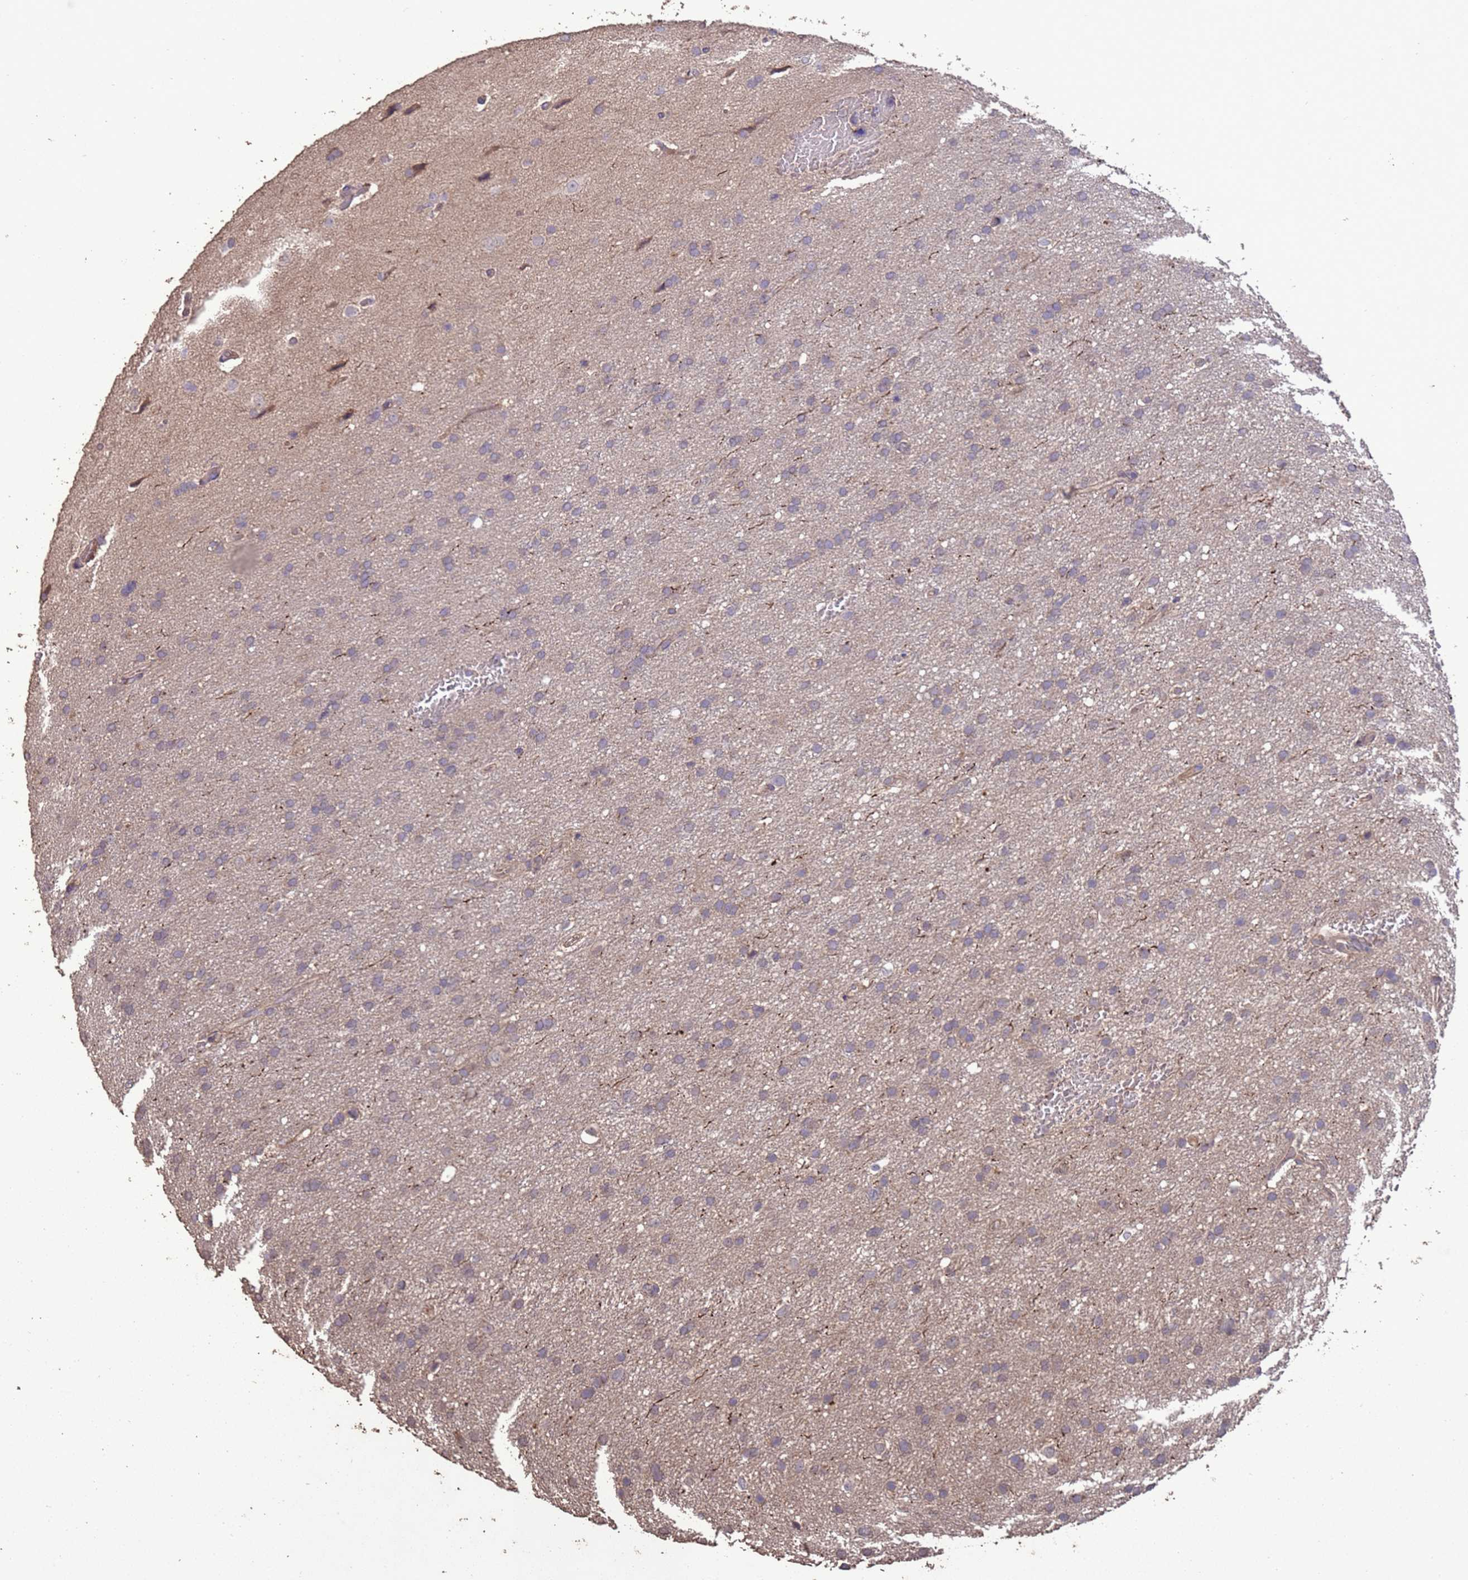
{"staining": {"intensity": "negative", "quantity": "none", "location": "none"}, "tissue": "glioma", "cell_type": "Tumor cells", "image_type": "cancer", "snomed": [{"axis": "morphology", "description": "Glioma, malignant, High grade"}, {"axis": "topography", "description": "Cerebral cortex"}], "caption": "Human malignant glioma (high-grade) stained for a protein using immunohistochemistry shows no staining in tumor cells.", "gene": "SLC9B2", "patient": {"sex": "female", "age": 36}}